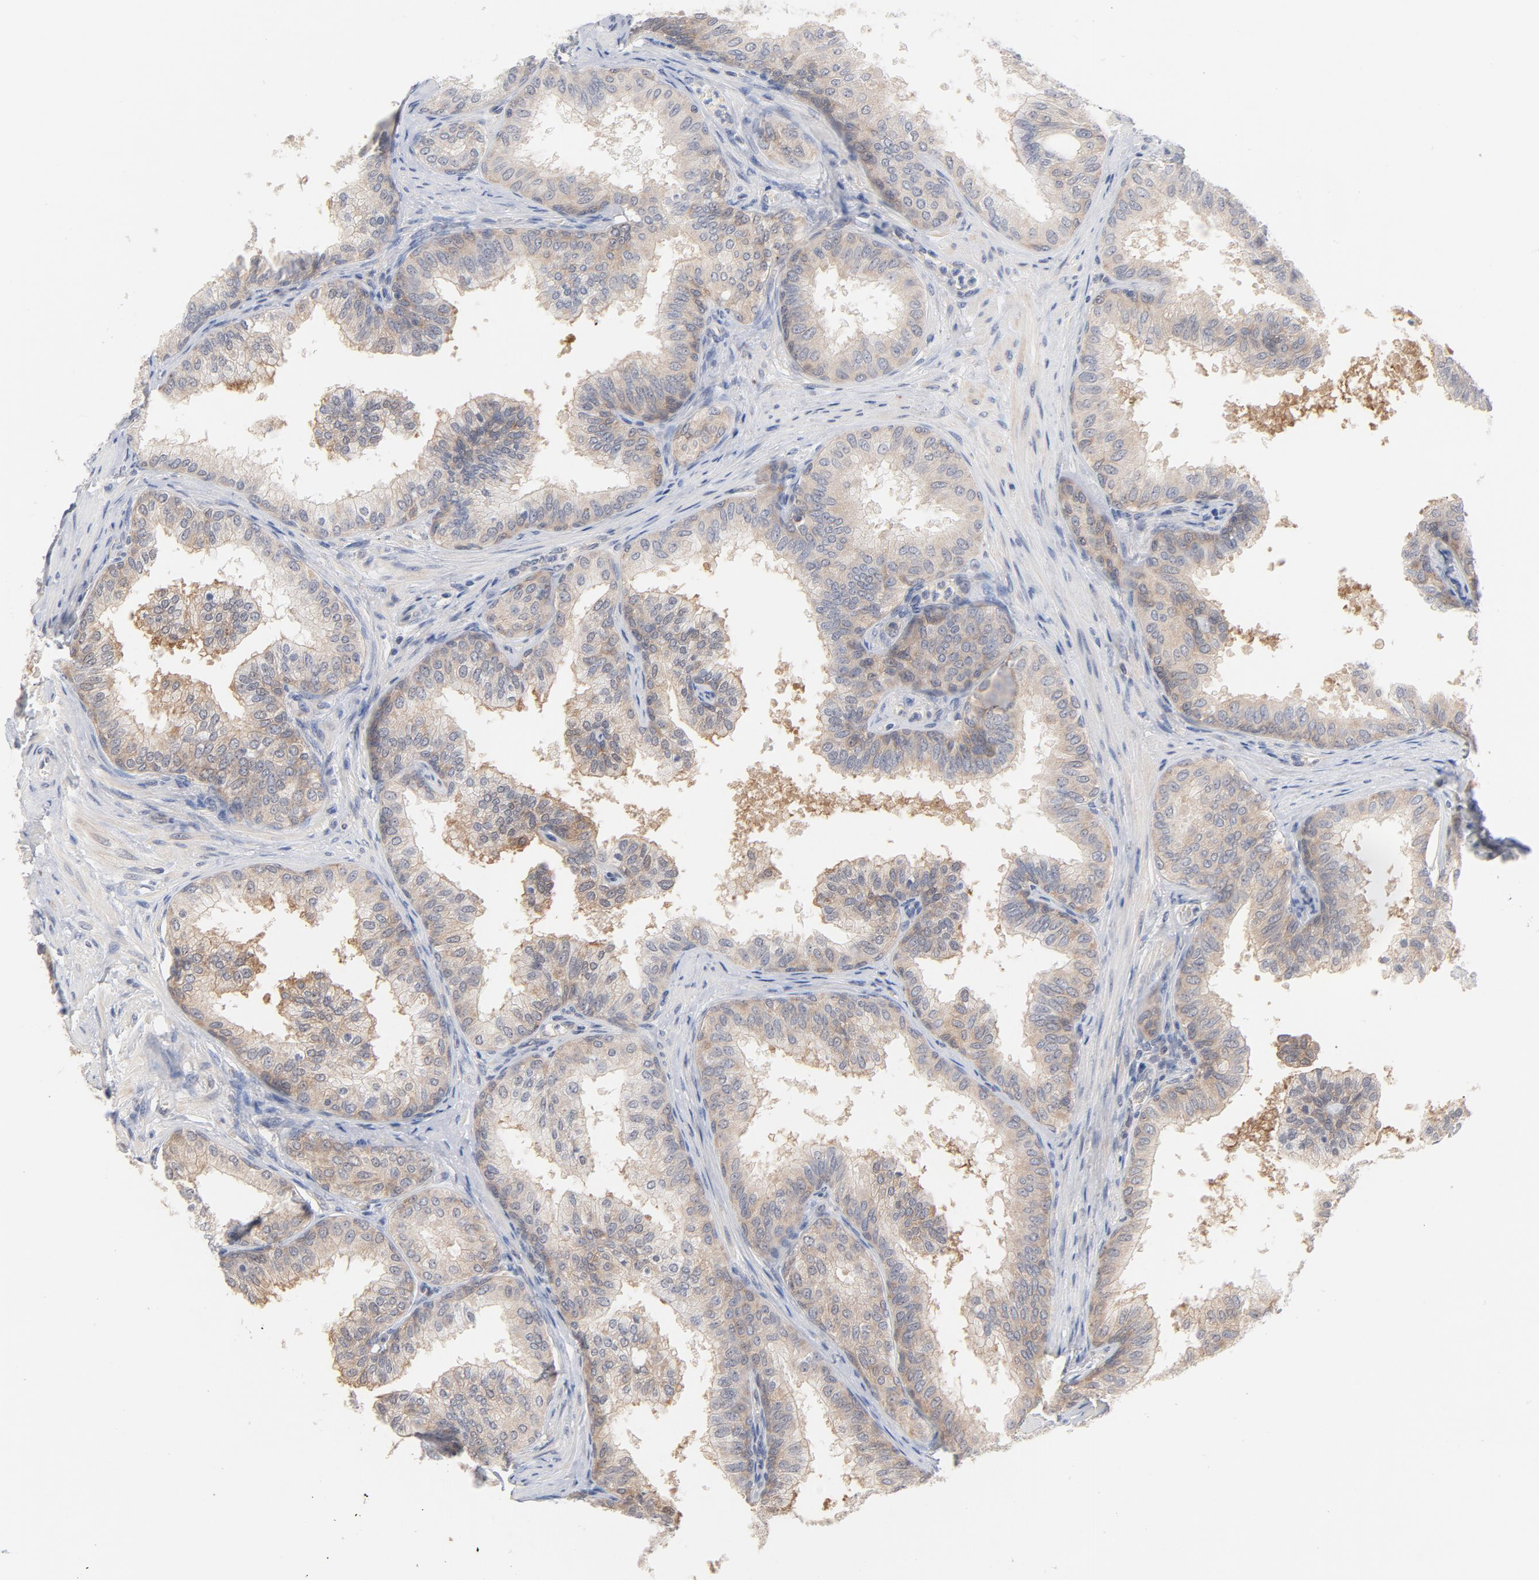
{"staining": {"intensity": "negative", "quantity": "none", "location": "none"}, "tissue": "prostate", "cell_type": "Glandular cells", "image_type": "normal", "snomed": [{"axis": "morphology", "description": "Normal tissue, NOS"}, {"axis": "topography", "description": "Prostate"}], "caption": "High power microscopy image of an IHC histopathology image of unremarkable prostate, revealing no significant staining in glandular cells. (Brightfield microscopy of DAB IHC at high magnification).", "gene": "UBL4A", "patient": {"sex": "male", "age": 60}}